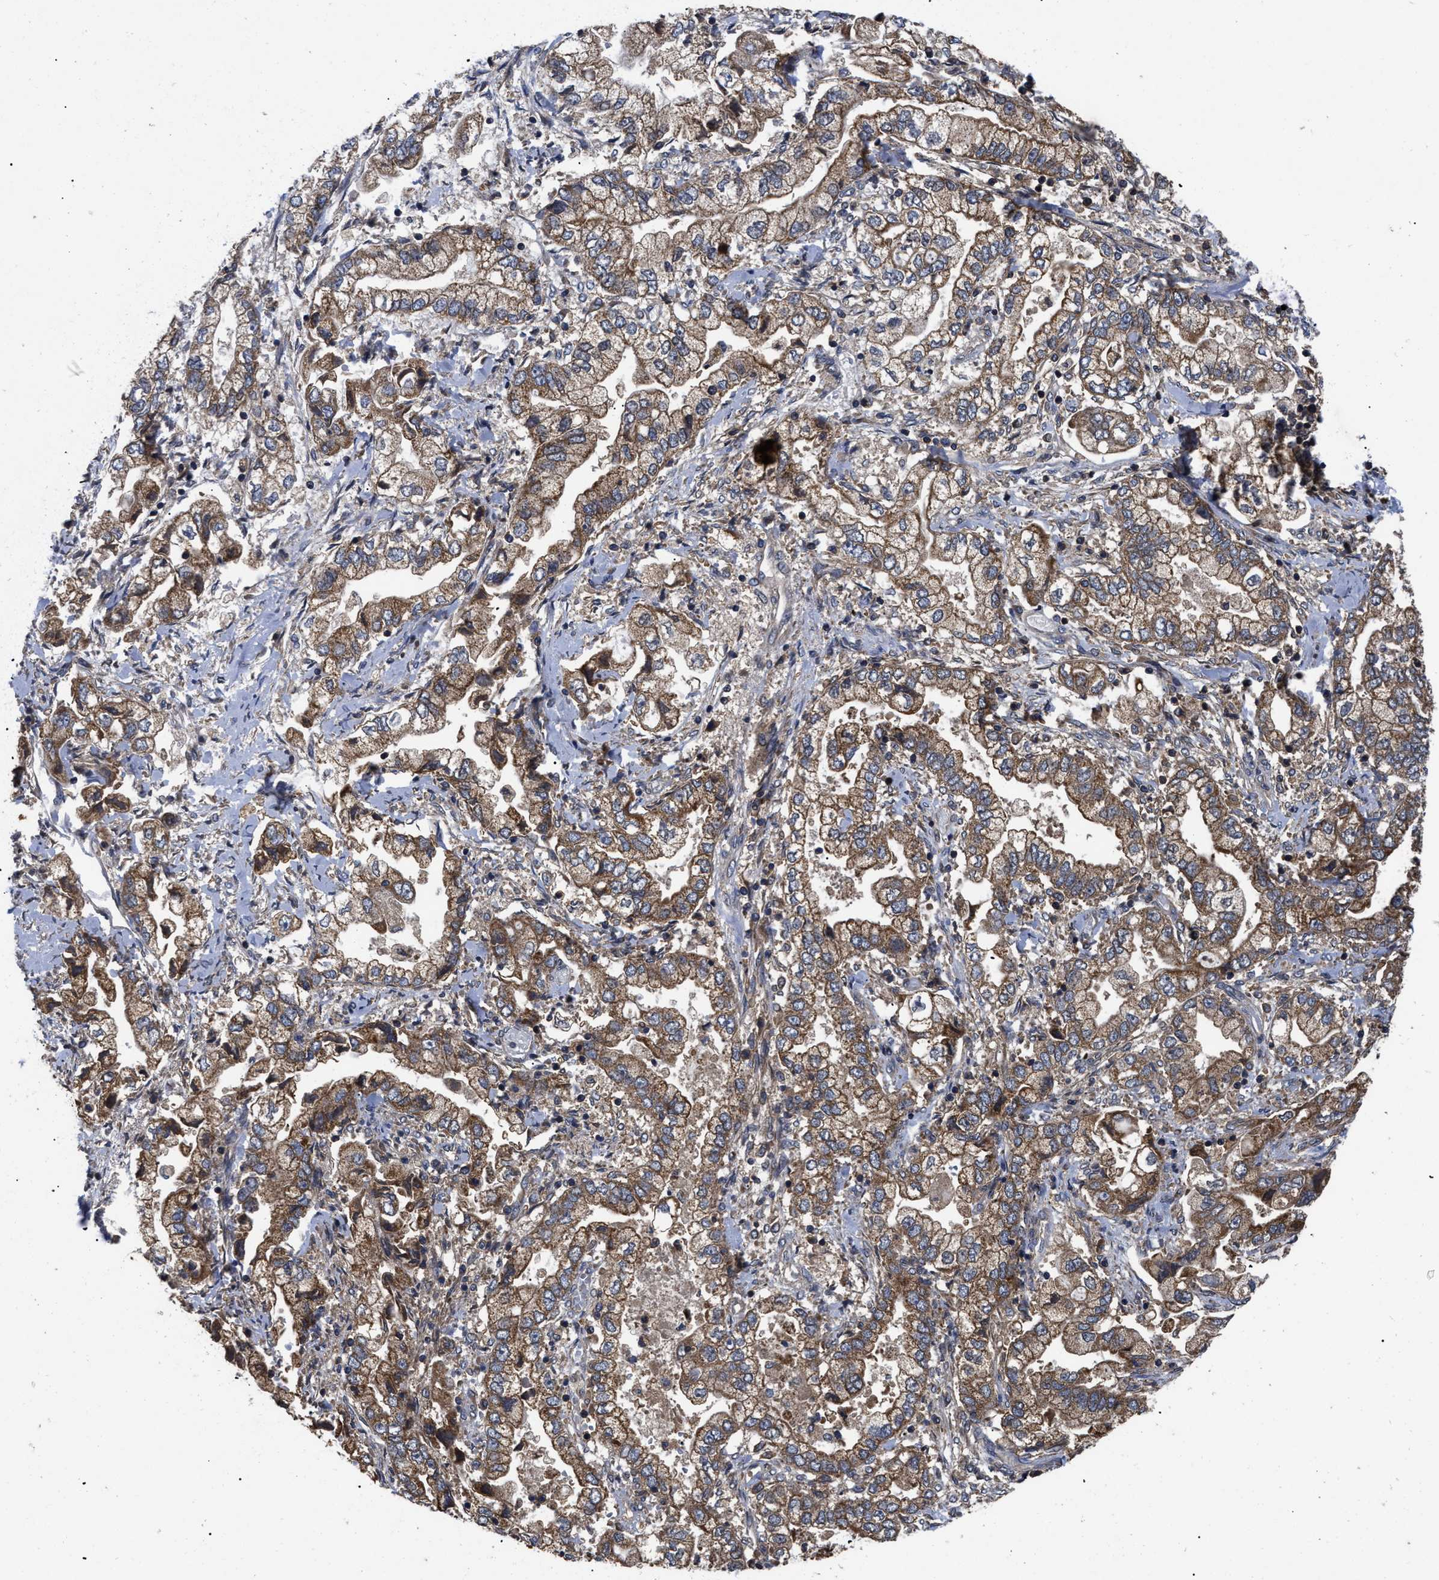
{"staining": {"intensity": "moderate", "quantity": ">75%", "location": "cytoplasmic/membranous"}, "tissue": "stomach cancer", "cell_type": "Tumor cells", "image_type": "cancer", "snomed": [{"axis": "morphology", "description": "Normal tissue, NOS"}, {"axis": "morphology", "description": "Adenocarcinoma, NOS"}, {"axis": "topography", "description": "Stomach"}], "caption": "Immunohistochemistry histopathology image of adenocarcinoma (stomach) stained for a protein (brown), which shows medium levels of moderate cytoplasmic/membranous expression in approximately >75% of tumor cells.", "gene": "LRRC3", "patient": {"sex": "male", "age": 62}}